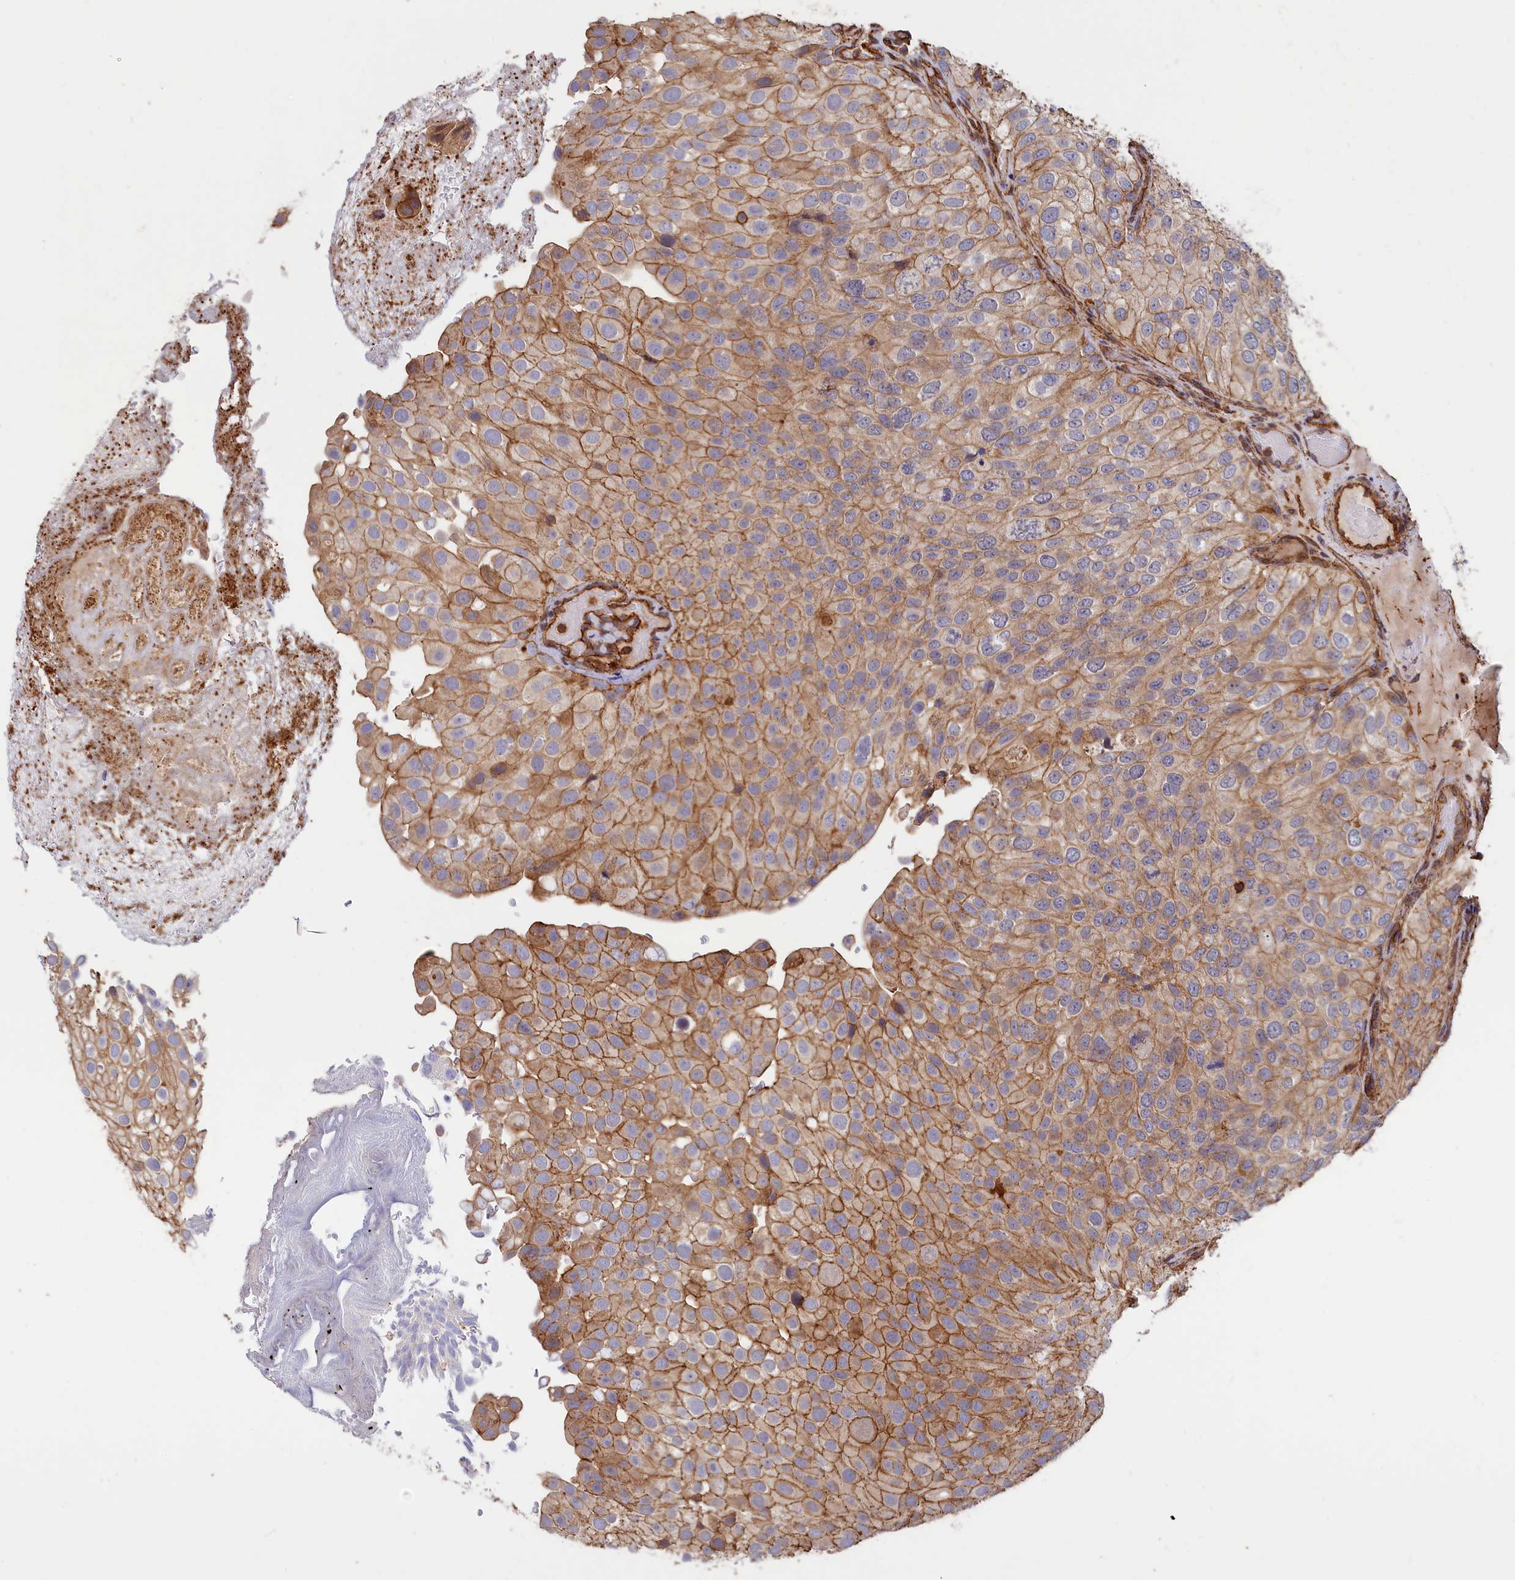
{"staining": {"intensity": "moderate", "quantity": ">75%", "location": "cytoplasmic/membranous"}, "tissue": "urothelial cancer", "cell_type": "Tumor cells", "image_type": "cancer", "snomed": [{"axis": "morphology", "description": "Urothelial carcinoma, Low grade"}, {"axis": "topography", "description": "Urinary bladder"}], "caption": "High-magnification brightfield microscopy of urothelial carcinoma (low-grade) stained with DAB (3,3'-diaminobenzidine) (brown) and counterstained with hematoxylin (blue). tumor cells exhibit moderate cytoplasmic/membranous staining is present in approximately>75% of cells. (DAB (3,3'-diaminobenzidine) IHC, brown staining for protein, blue staining for nuclei).", "gene": "ANKRD27", "patient": {"sex": "male", "age": 78}}